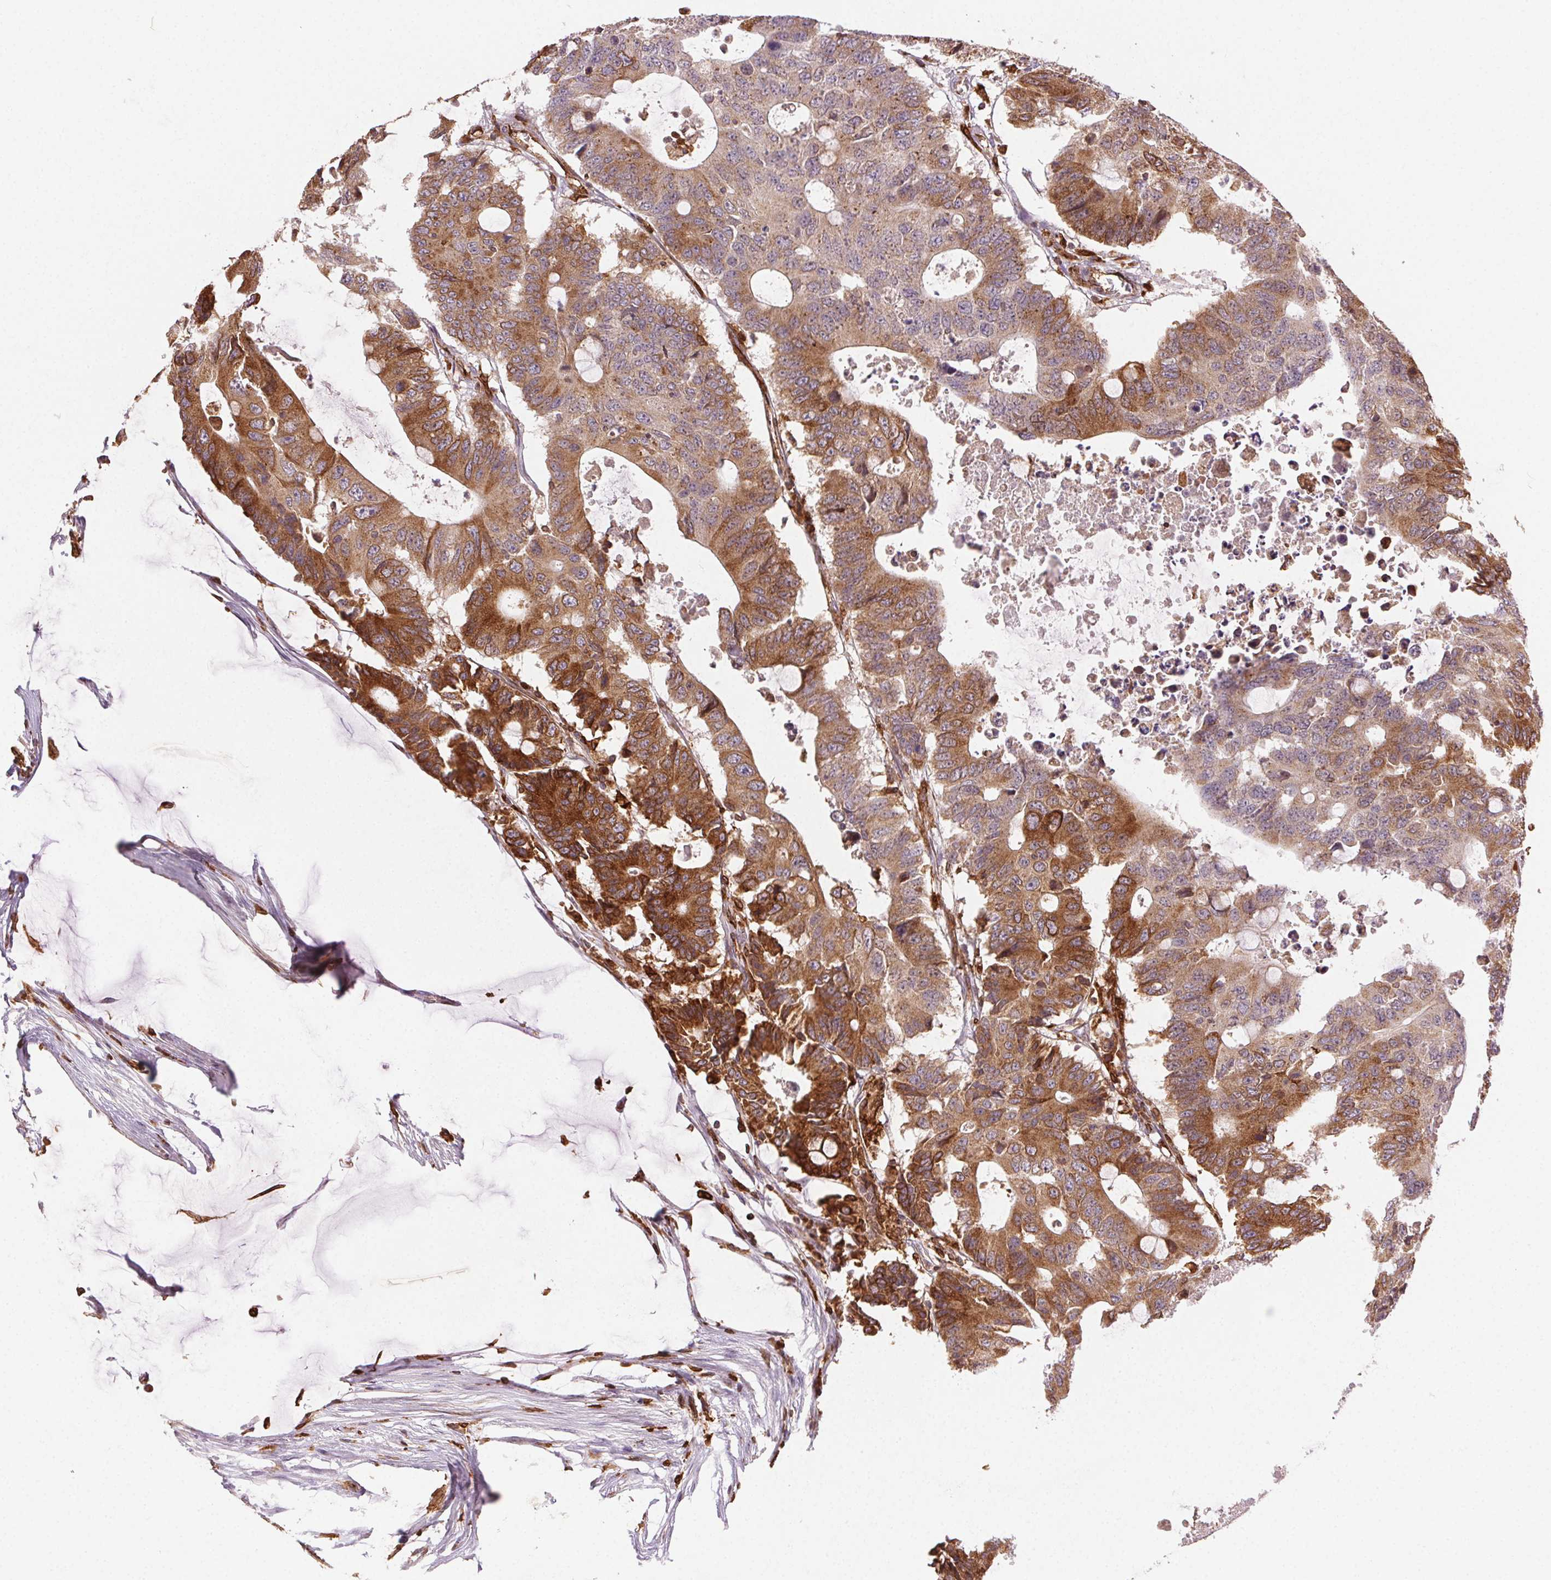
{"staining": {"intensity": "moderate", "quantity": ">75%", "location": "cytoplasmic/membranous"}, "tissue": "colorectal cancer", "cell_type": "Tumor cells", "image_type": "cancer", "snomed": [{"axis": "morphology", "description": "Adenocarcinoma, NOS"}, {"axis": "topography", "description": "Colon"}], "caption": "A histopathology image showing moderate cytoplasmic/membranous expression in about >75% of tumor cells in adenocarcinoma (colorectal), as visualized by brown immunohistochemical staining.", "gene": "RNASET2", "patient": {"sex": "male", "age": 71}}